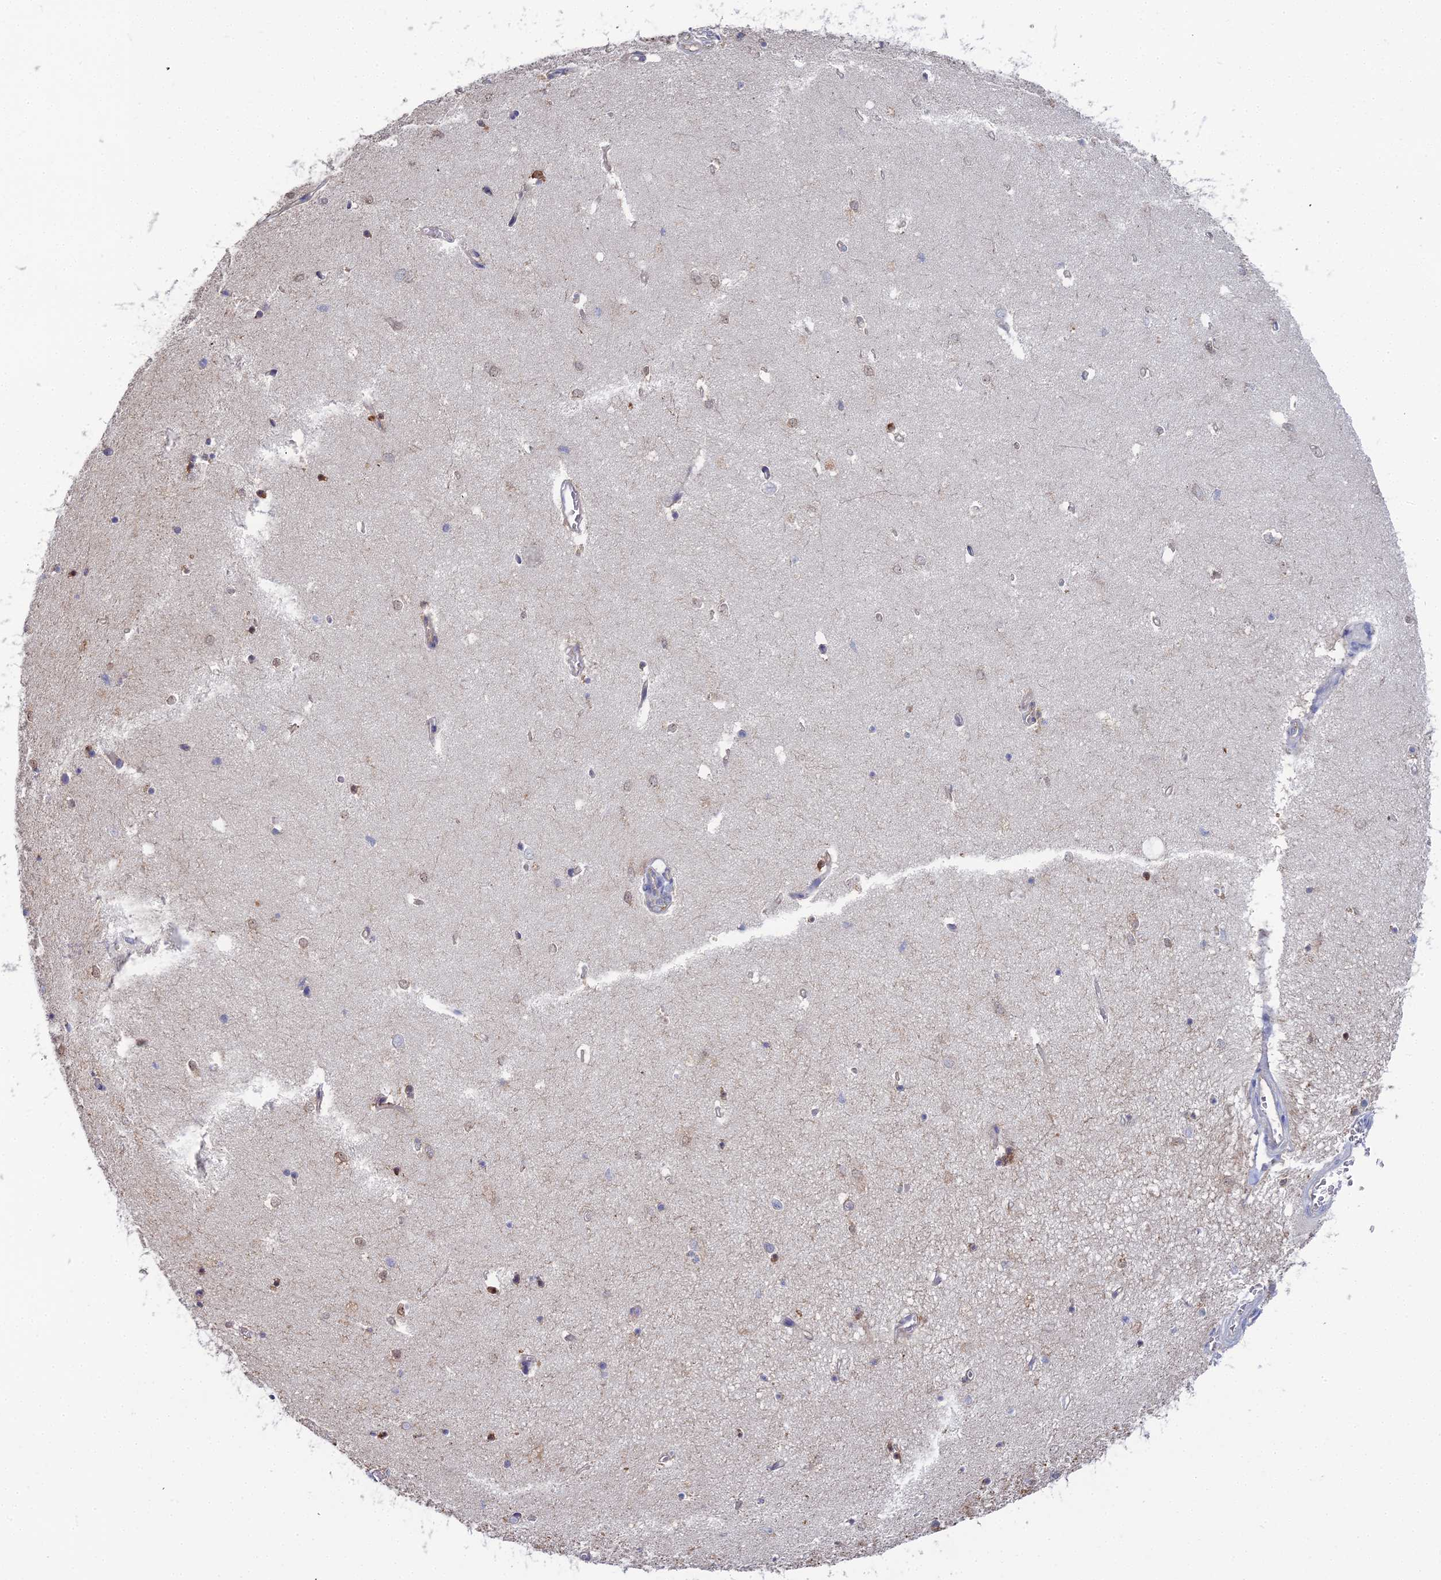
{"staining": {"intensity": "negative", "quantity": "none", "location": "none"}, "tissue": "hippocampus", "cell_type": "Glial cells", "image_type": "normal", "snomed": [{"axis": "morphology", "description": "Normal tissue, NOS"}, {"axis": "topography", "description": "Hippocampus"}], "caption": "Immunohistochemistry photomicrograph of normal hippocampus: human hippocampus stained with DAB demonstrates no significant protein positivity in glial cells.", "gene": "RDX", "patient": {"sex": "female", "age": 64}}